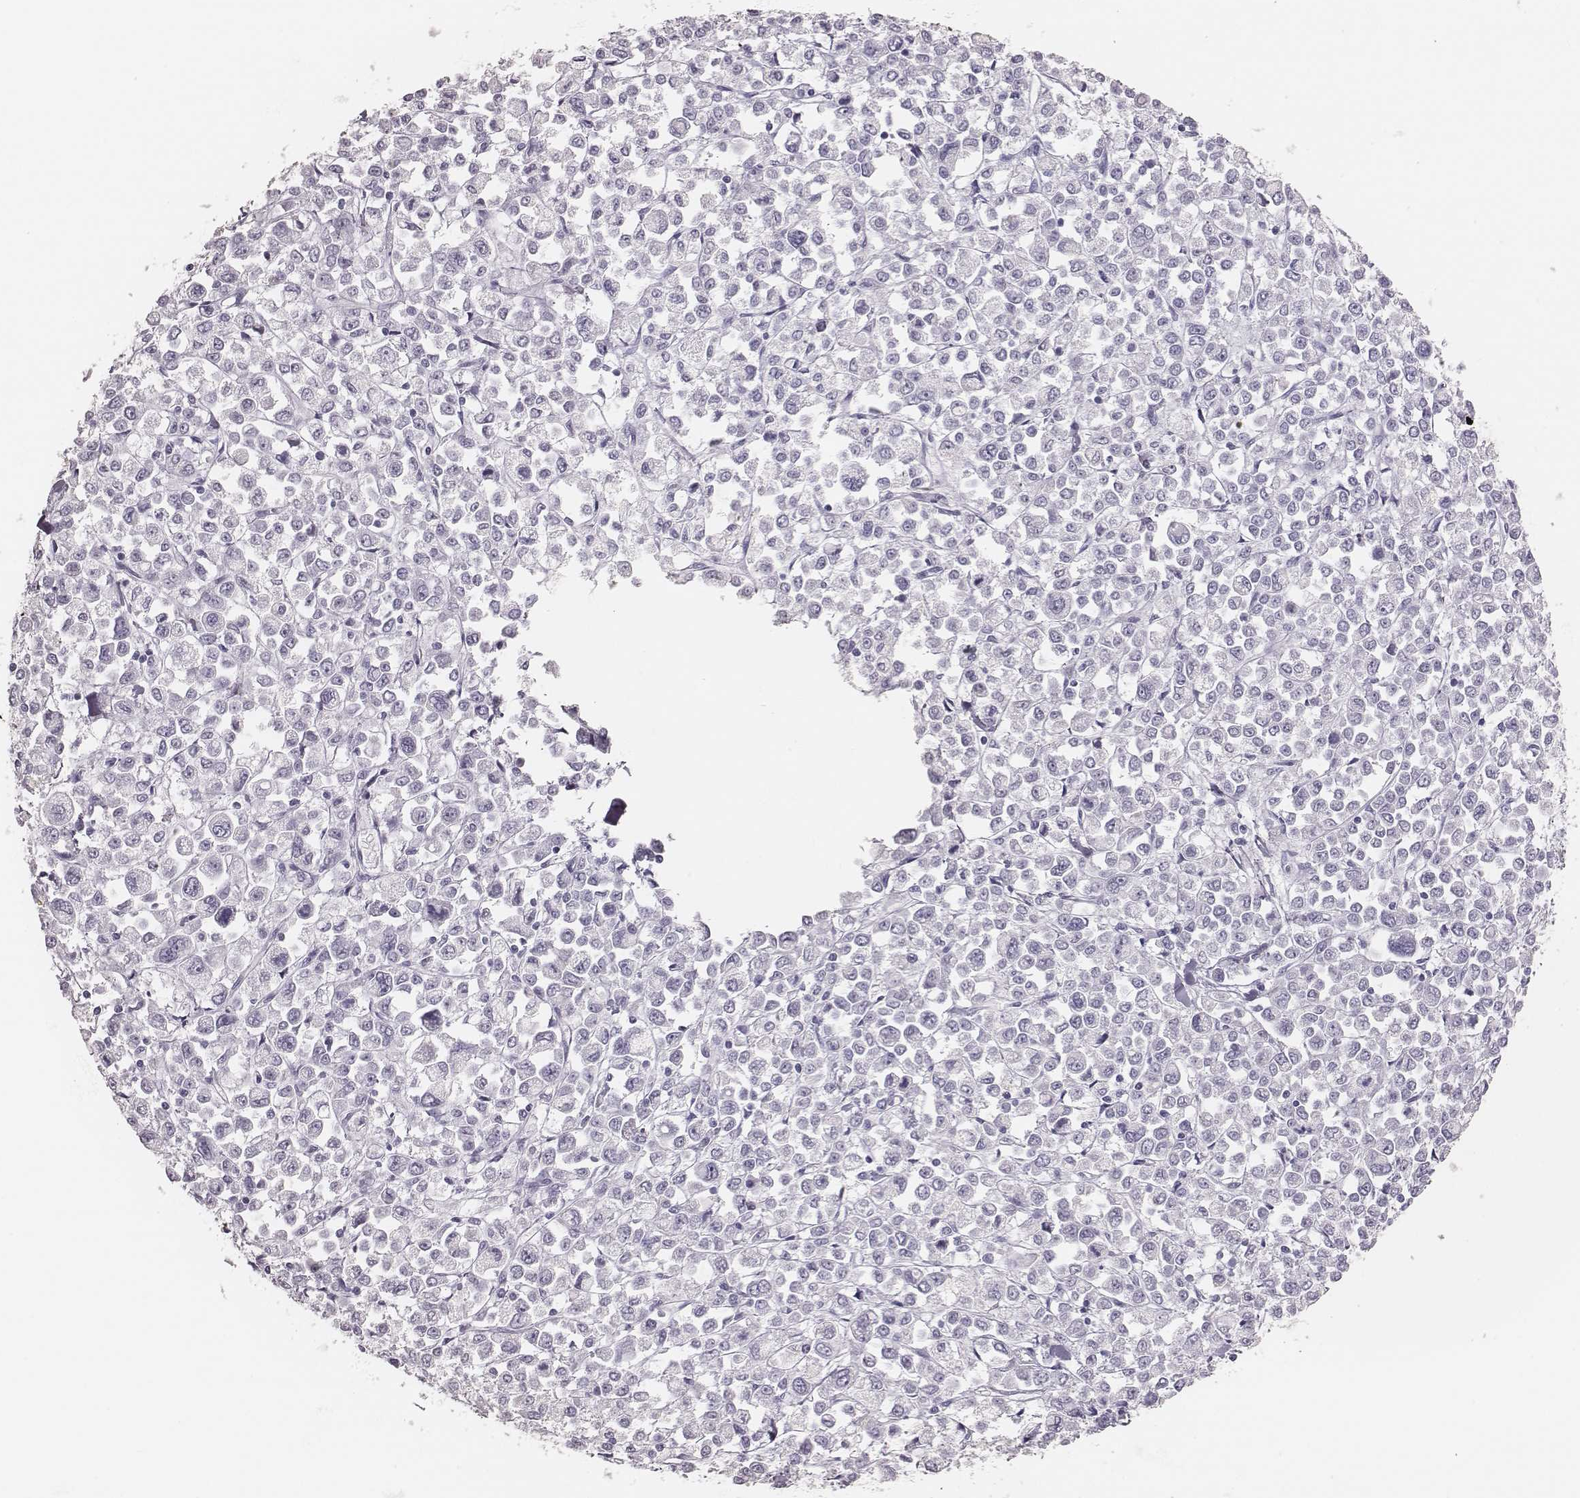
{"staining": {"intensity": "negative", "quantity": "none", "location": "none"}, "tissue": "stomach cancer", "cell_type": "Tumor cells", "image_type": "cancer", "snomed": [{"axis": "morphology", "description": "Adenocarcinoma, NOS"}, {"axis": "topography", "description": "Stomach, upper"}], "caption": "An image of human stomach adenocarcinoma is negative for staining in tumor cells.", "gene": "H1-6", "patient": {"sex": "male", "age": 70}}